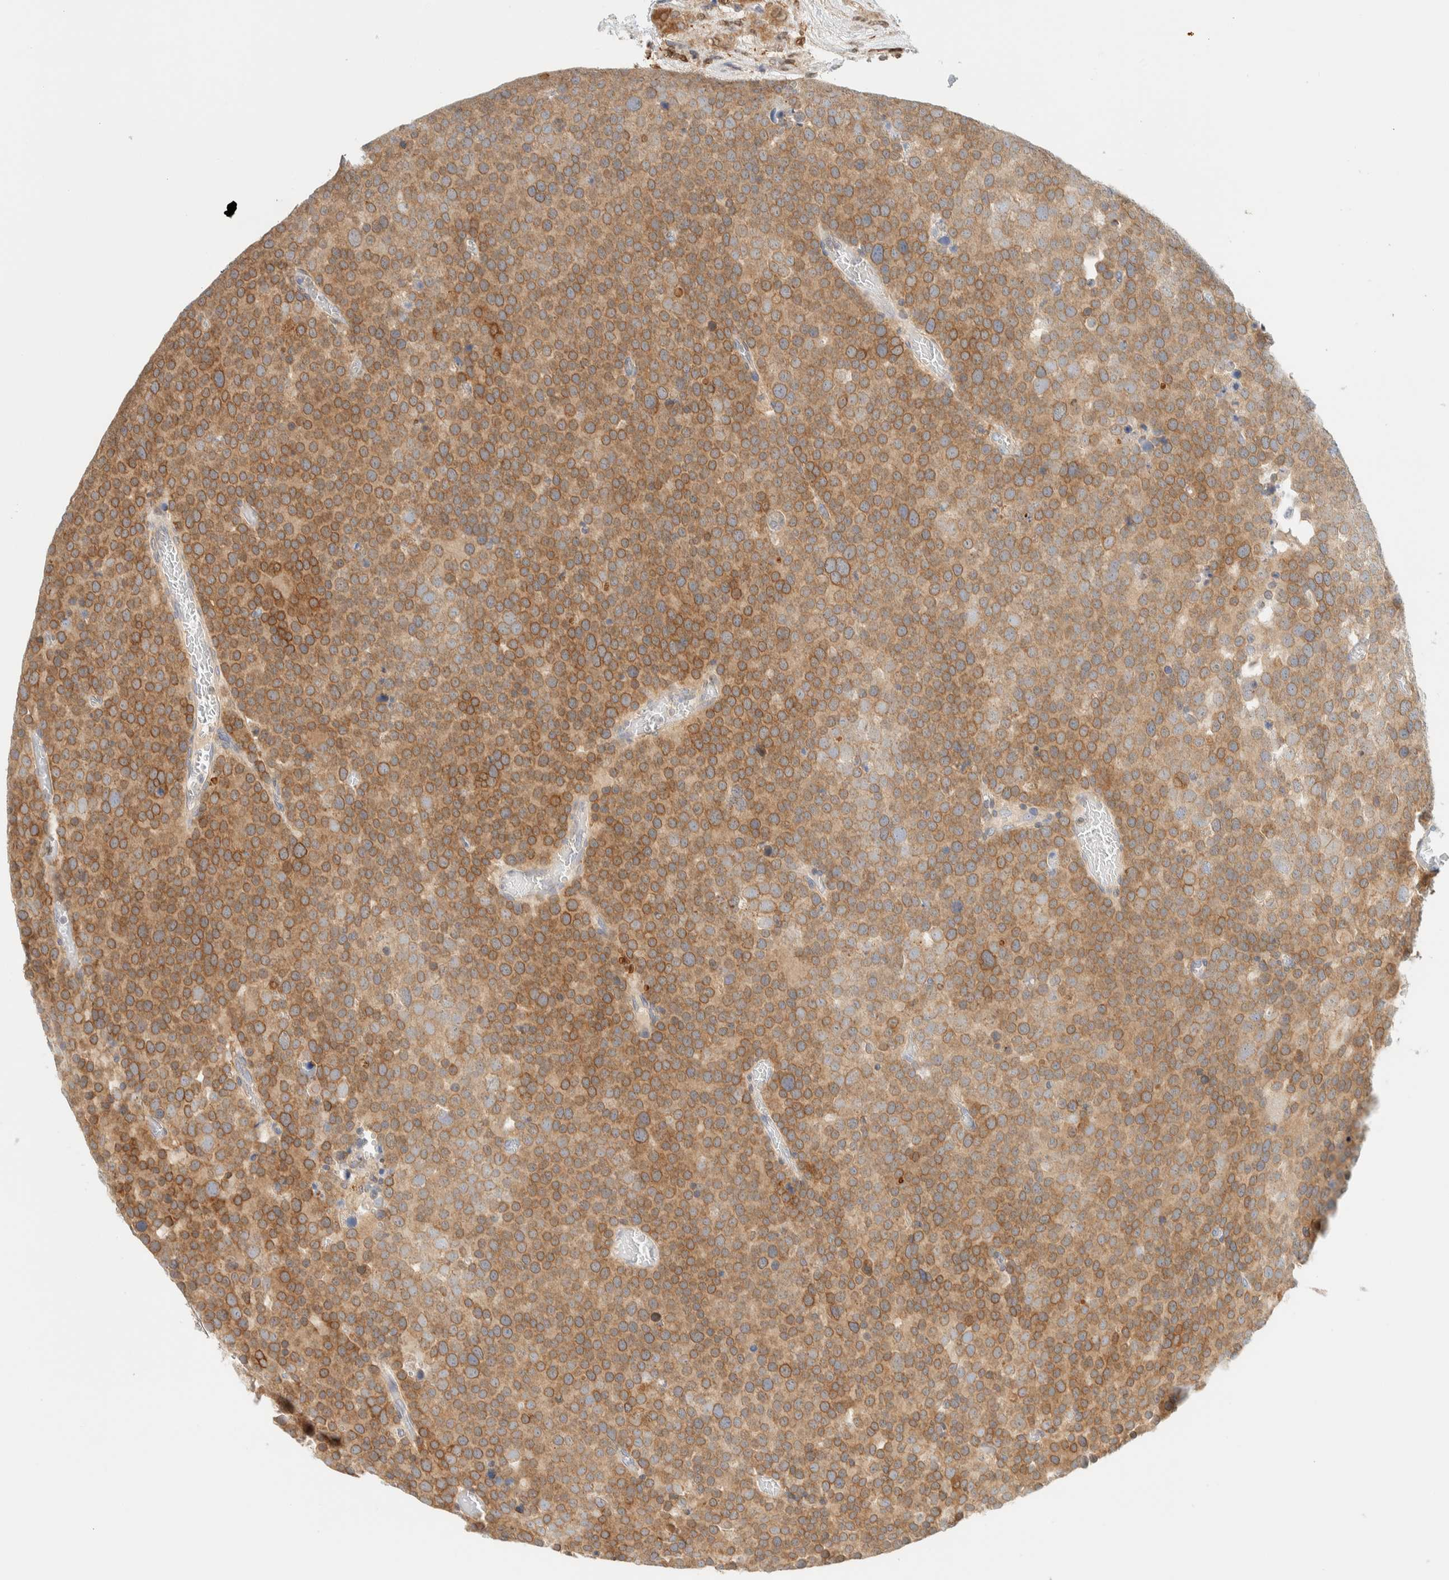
{"staining": {"intensity": "moderate", "quantity": ">75%", "location": "cytoplasmic/membranous"}, "tissue": "testis cancer", "cell_type": "Tumor cells", "image_type": "cancer", "snomed": [{"axis": "morphology", "description": "Seminoma, NOS"}, {"axis": "topography", "description": "Testis"}], "caption": "Moderate cytoplasmic/membranous expression is identified in approximately >75% of tumor cells in testis cancer.", "gene": "NT5C", "patient": {"sex": "male", "age": 71}}